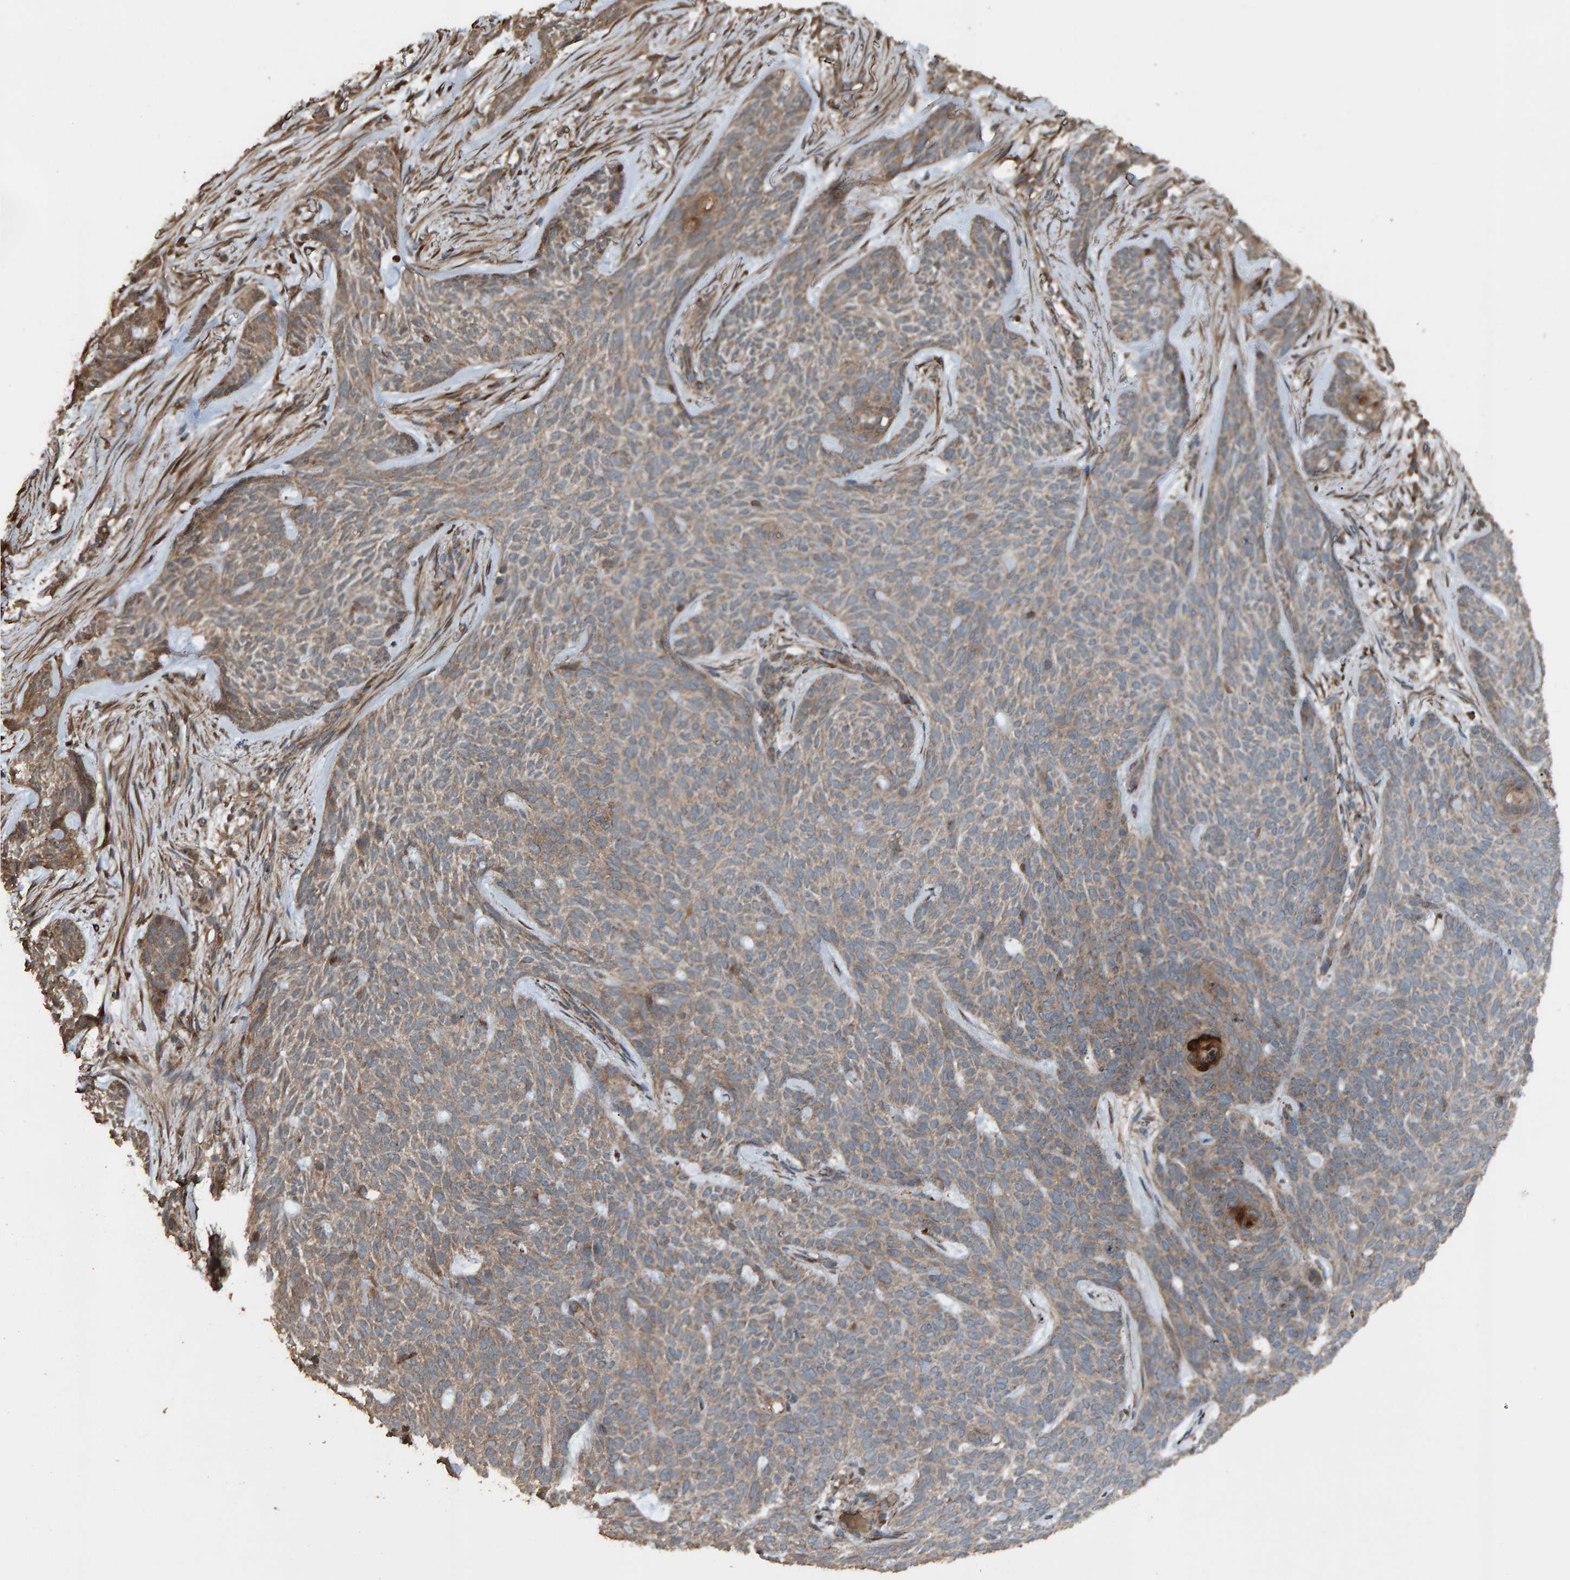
{"staining": {"intensity": "weak", "quantity": ">75%", "location": "cytoplasmic/membranous"}, "tissue": "skin cancer", "cell_type": "Tumor cells", "image_type": "cancer", "snomed": [{"axis": "morphology", "description": "Basal cell carcinoma"}, {"axis": "topography", "description": "Skin"}], "caption": "Skin basal cell carcinoma stained for a protein displays weak cytoplasmic/membranous positivity in tumor cells.", "gene": "DUS1L", "patient": {"sex": "female", "age": 59}}